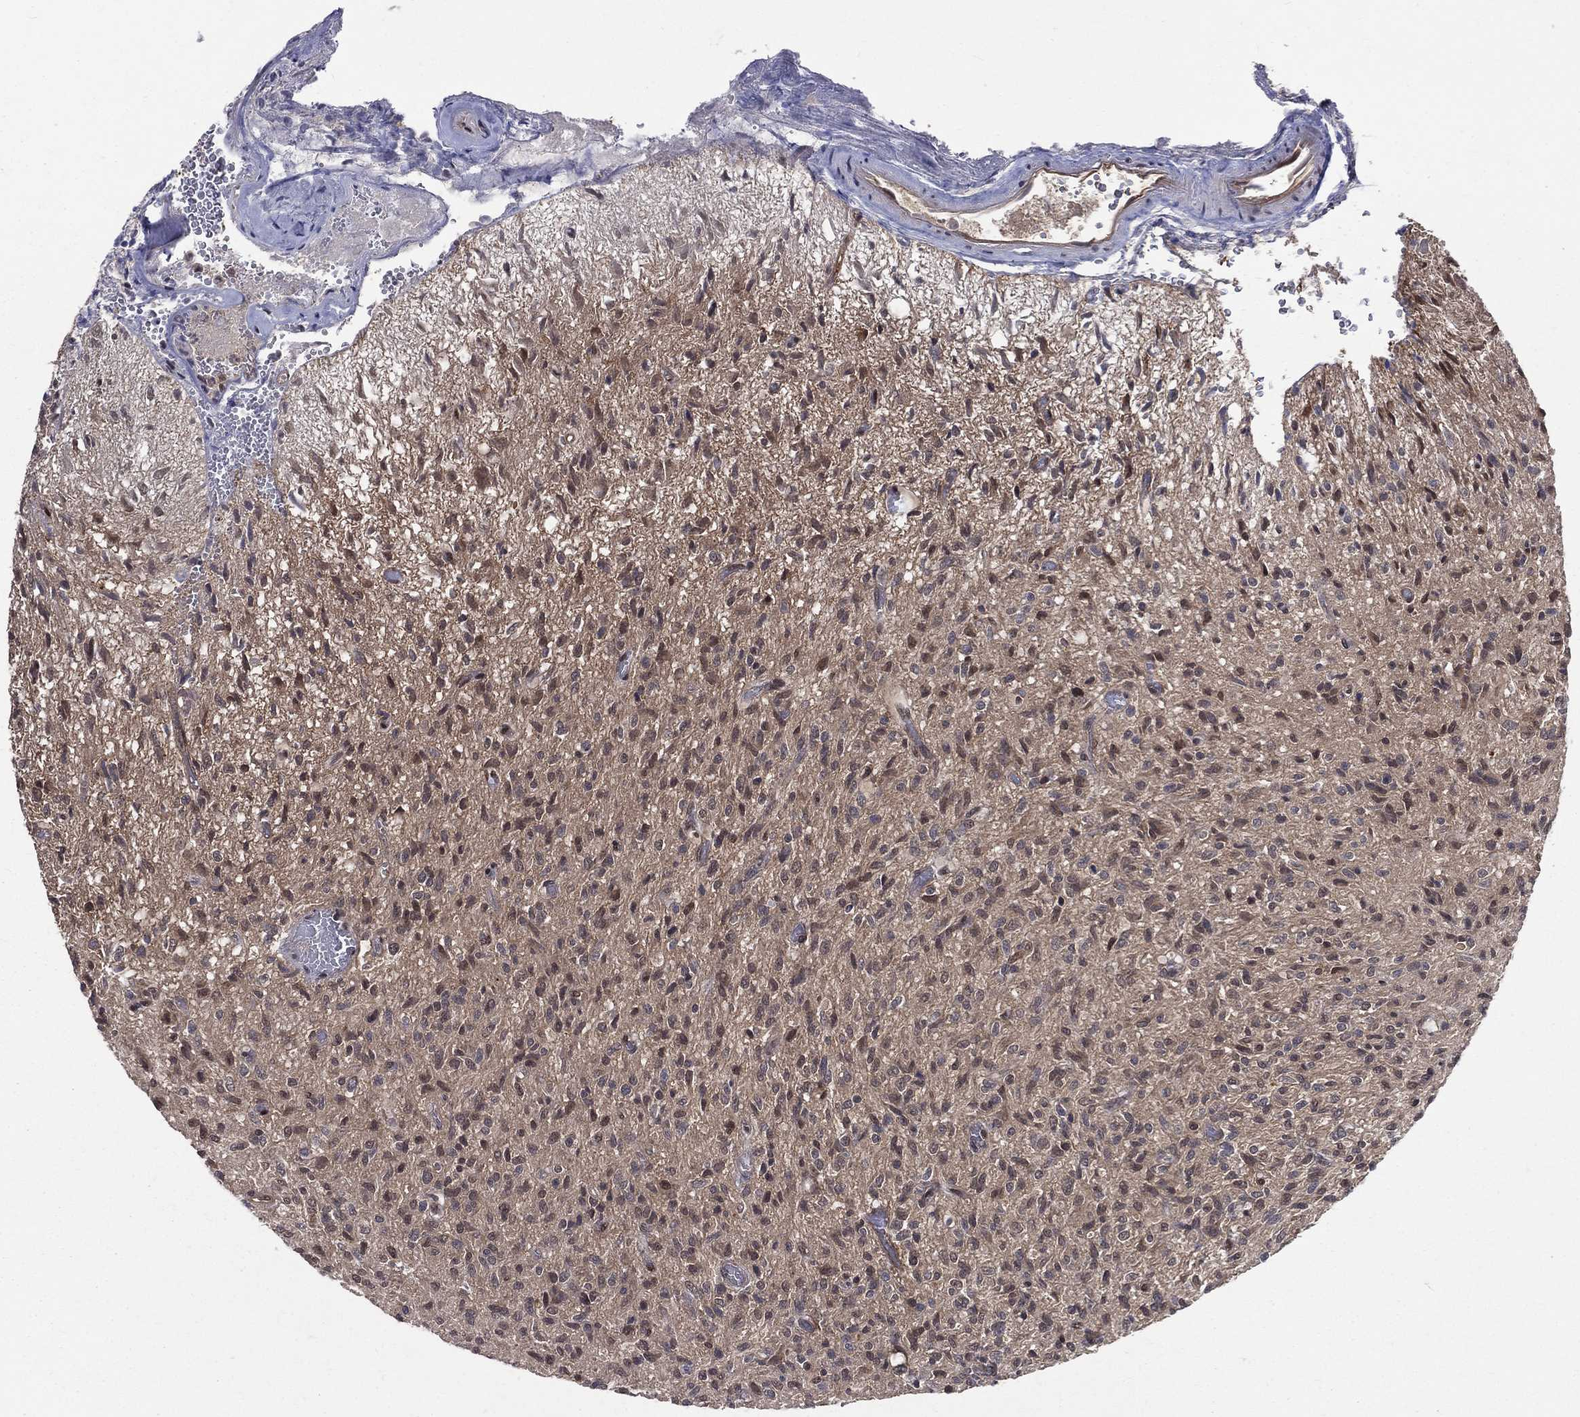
{"staining": {"intensity": "weak", "quantity": "<25%", "location": "cytoplasmic/membranous,nuclear"}, "tissue": "glioma", "cell_type": "Tumor cells", "image_type": "cancer", "snomed": [{"axis": "morphology", "description": "Glioma, malignant, High grade"}, {"axis": "topography", "description": "Brain"}], "caption": "The IHC micrograph has no significant positivity in tumor cells of malignant high-grade glioma tissue.", "gene": "GMPR2", "patient": {"sex": "male", "age": 64}}